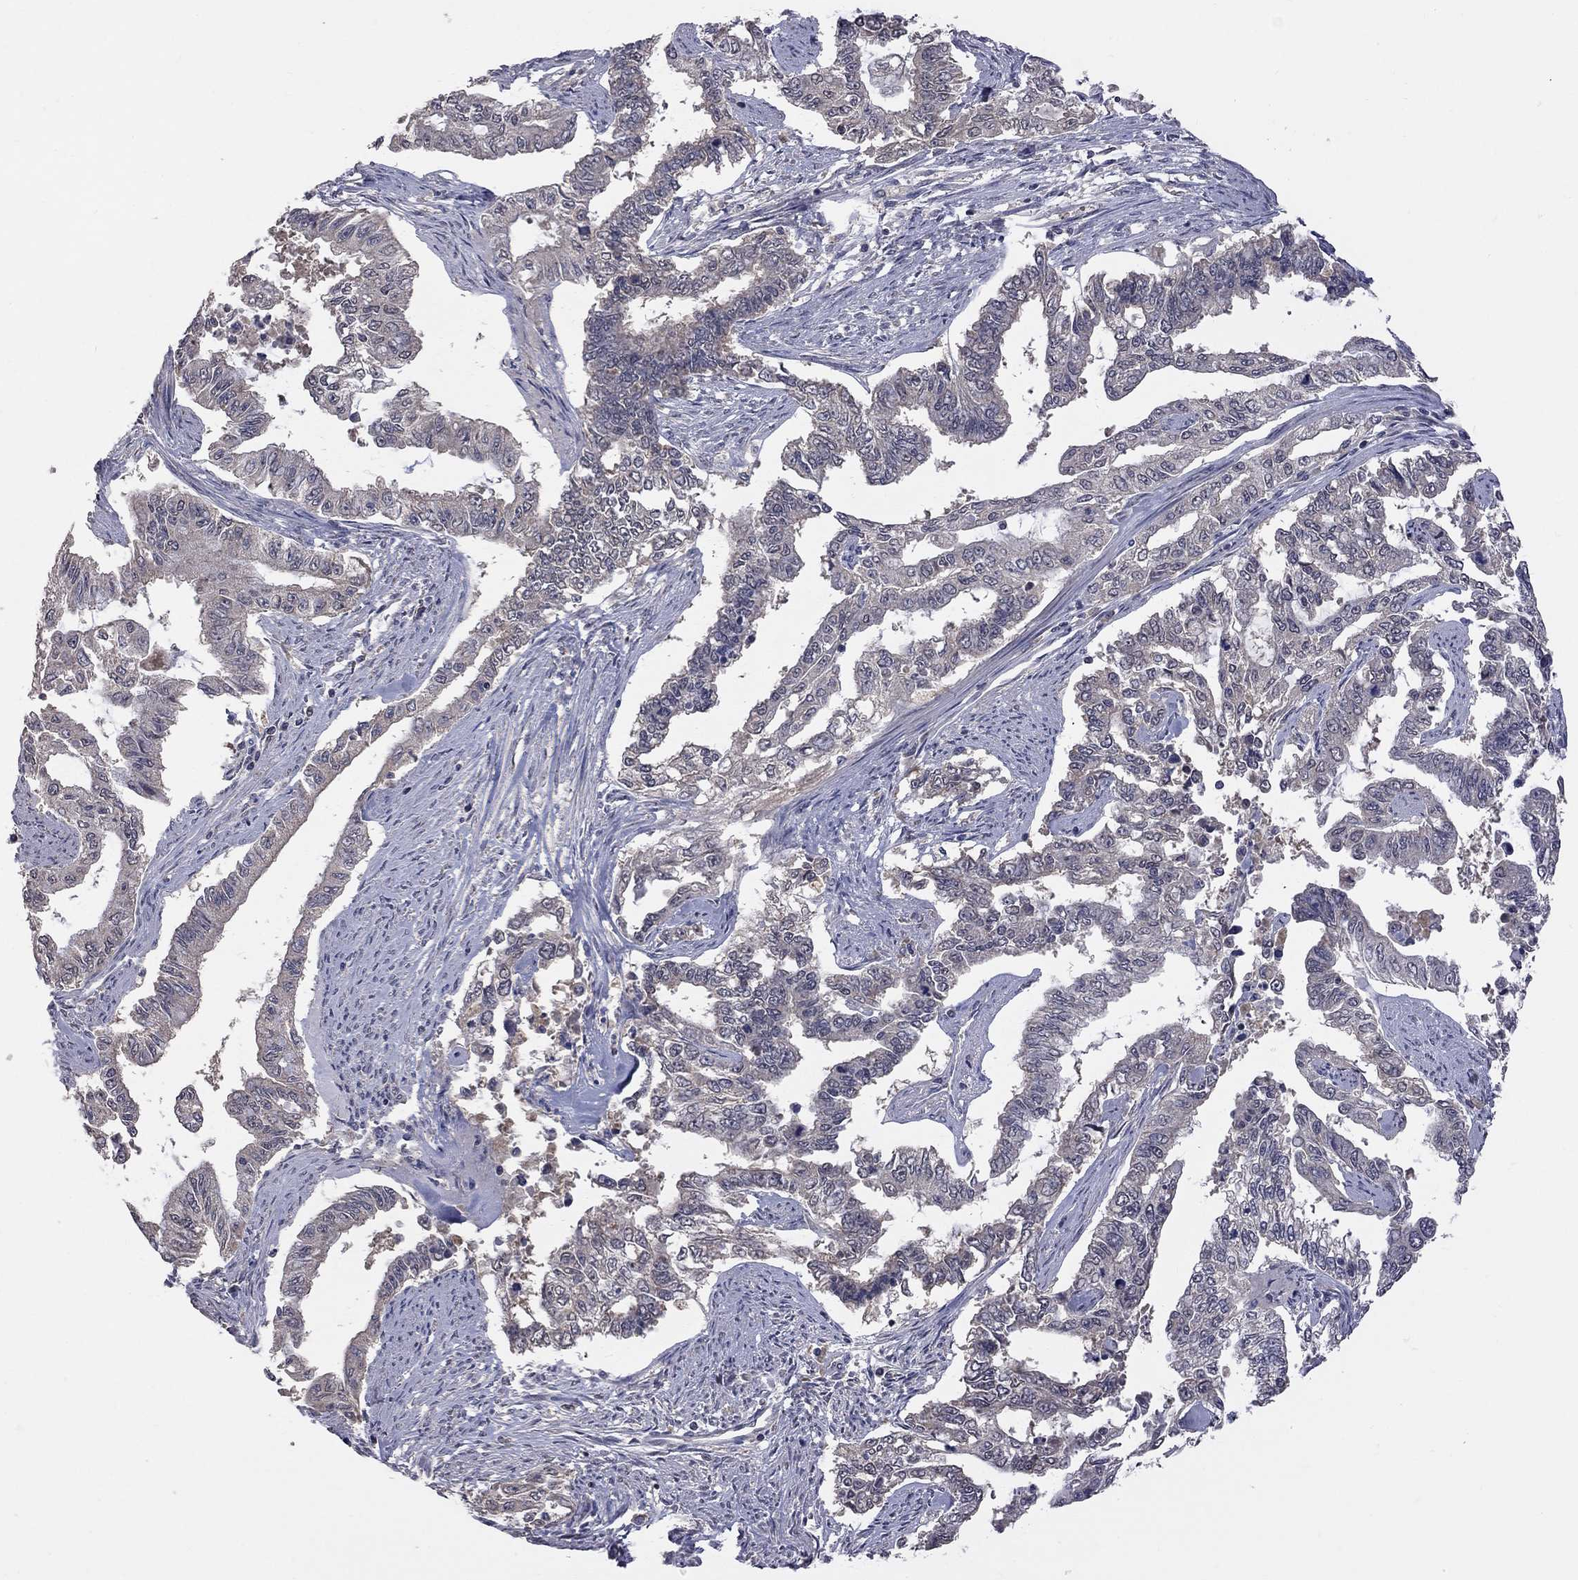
{"staining": {"intensity": "negative", "quantity": "none", "location": "none"}, "tissue": "endometrial cancer", "cell_type": "Tumor cells", "image_type": "cancer", "snomed": [{"axis": "morphology", "description": "Adenocarcinoma, NOS"}, {"axis": "topography", "description": "Uterus"}], "caption": "IHC histopathology image of neoplastic tissue: human endometrial cancer stained with DAB (3,3'-diaminobenzidine) shows no significant protein positivity in tumor cells. (Stains: DAB immunohistochemistry (IHC) with hematoxylin counter stain, Microscopy: brightfield microscopy at high magnification).", "gene": "HTR6", "patient": {"sex": "female", "age": 59}}